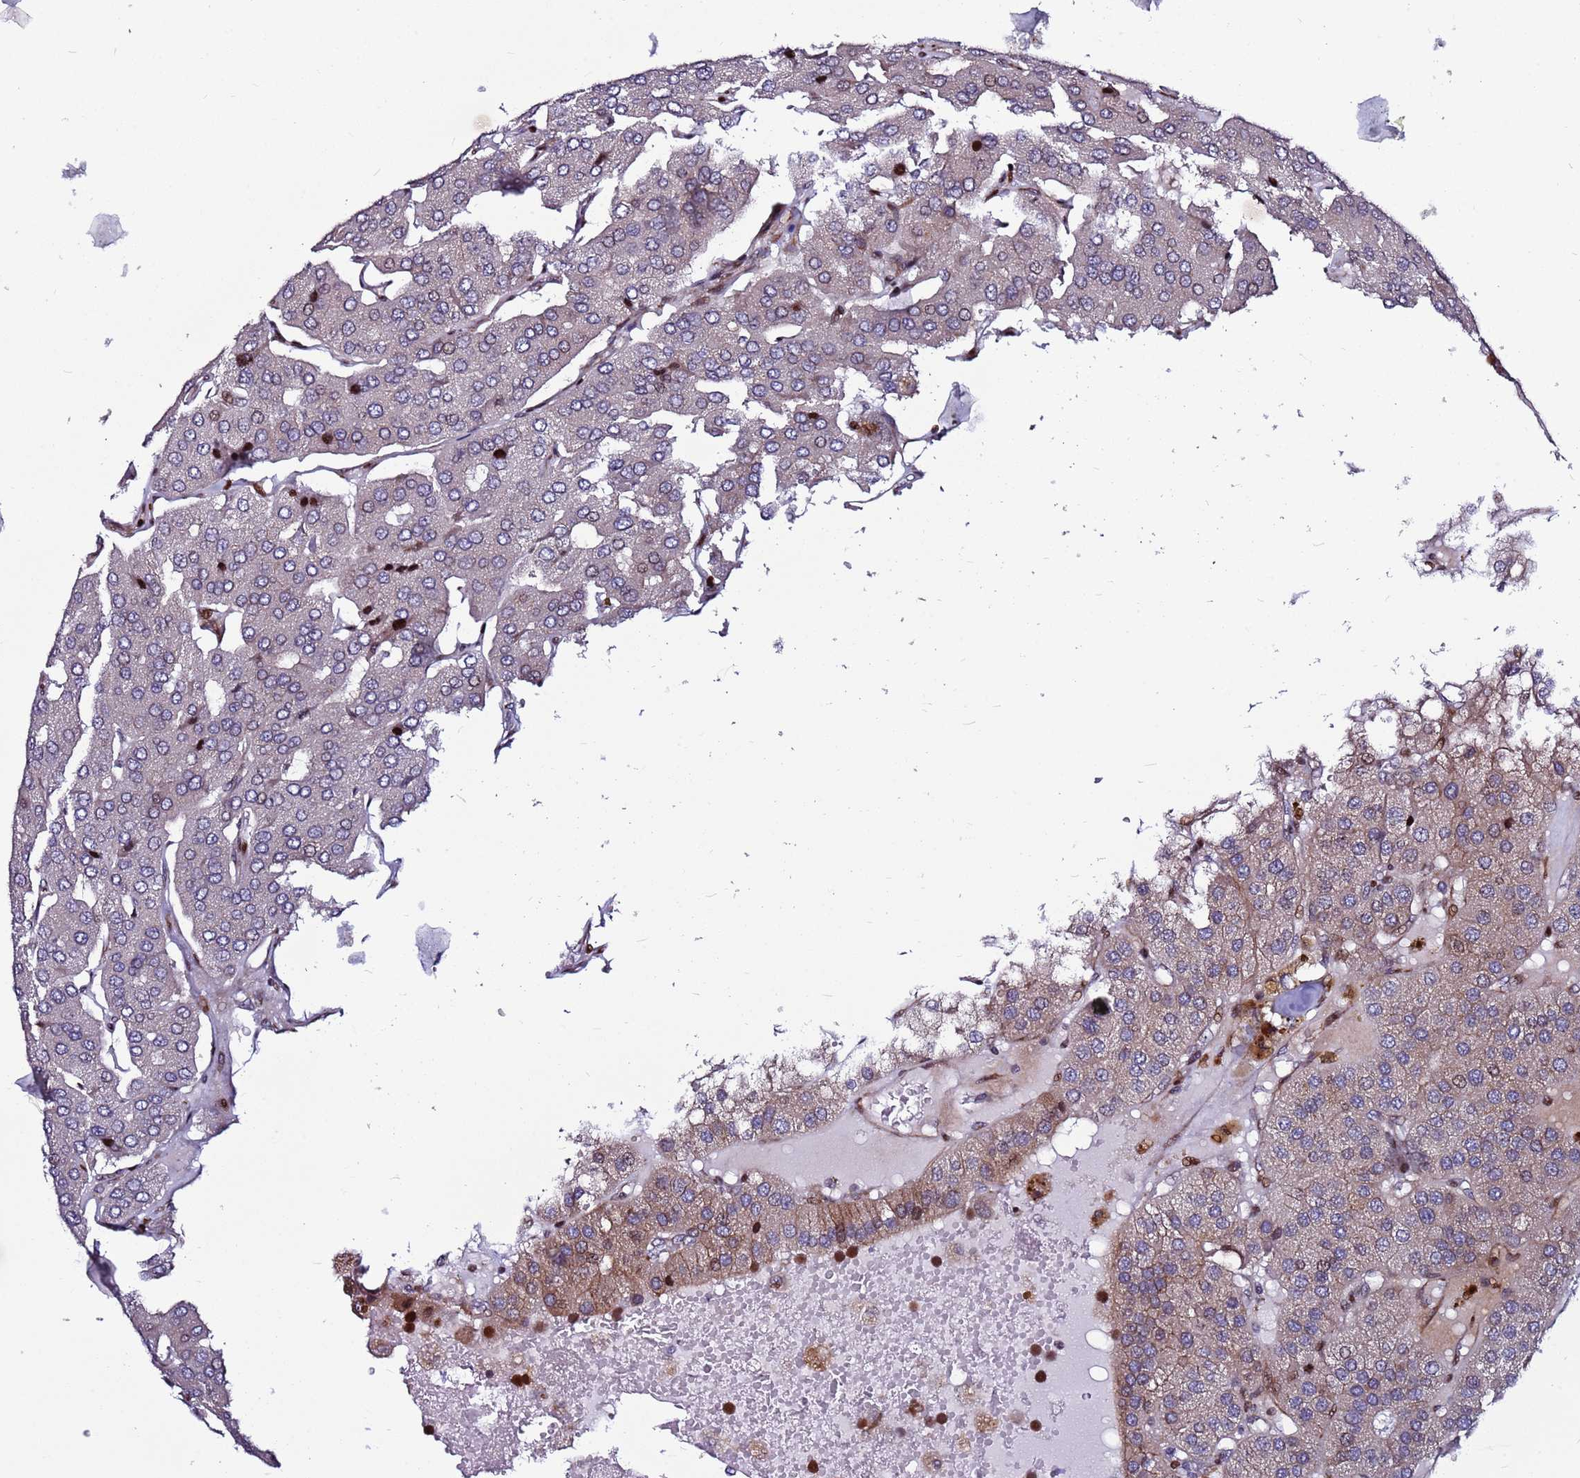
{"staining": {"intensity": "moderate", "quantity": "<25%", "location": "cytoplasmic/membranous"}, "tissue": "parathyroid gland", "cell_type": "Glandular cells", "image_type": "normal", "snomed": [{"axis": "morphology", "description": "Normal tissue, NOS"}, {"axis": "morphology", "description": "Adenoma, NOS"}, {"axis": "topography", "description": "Parathyroid gland"}], "caption": "Glandular cells exhibit moderate cytoplasmic/membranous staining in approximately <25% of cells in normal parathyroid gland.", "gene": "WBP11", "patient": {"sex": "female", "age": 86}}